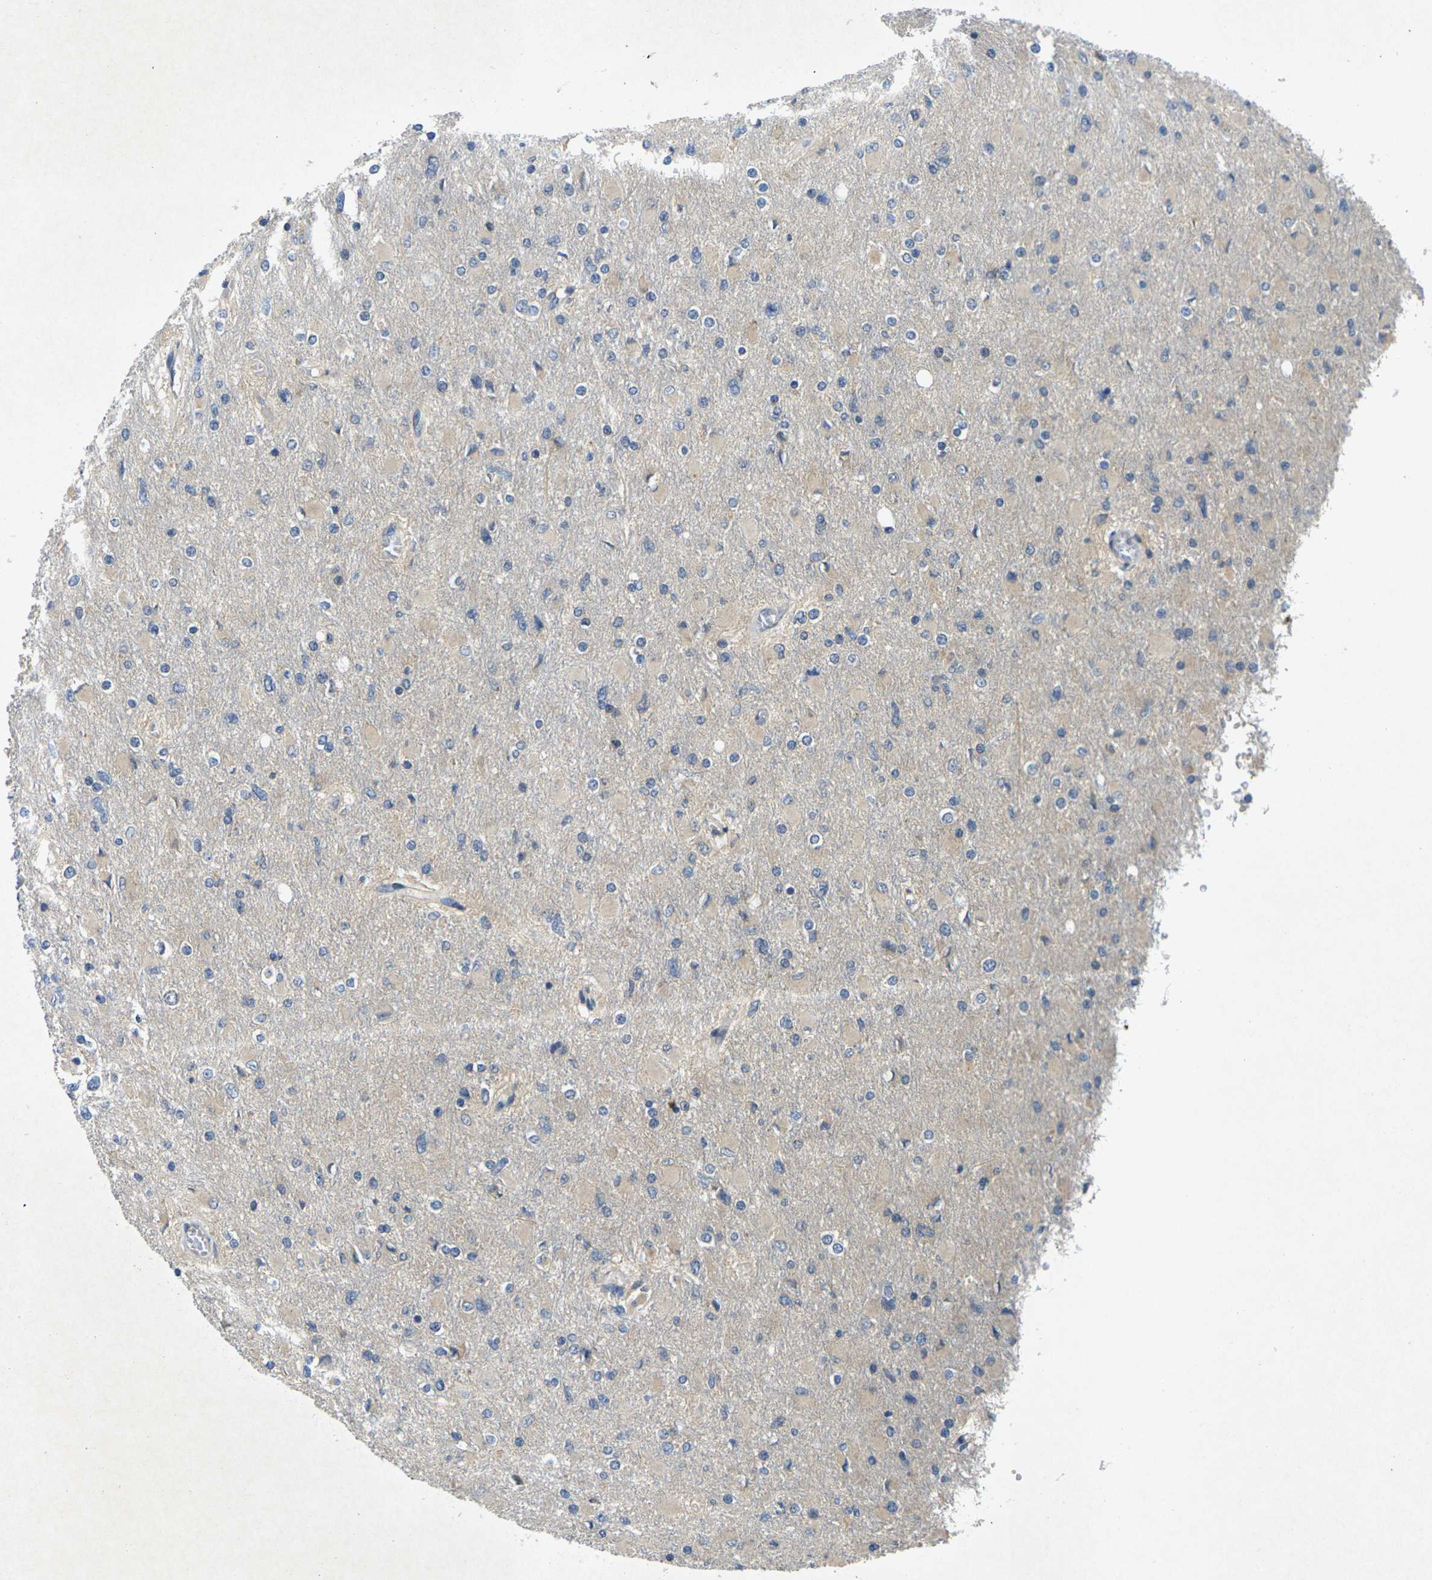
{"staining": {"intensity": "negative", "quantity": "none", "location": "none"}, "tissue": "glioma", "cell_type": "Tumor cells", "image_type": "cancer", "snomed": [{"axis": "morphology", "description": "Glioma, malignant, High grade"}, {"axis": "topography", "description": "Cerebral cortex"}], "caption": "This is an IHC micrograph of malignant glioma (high-grade). There is no staining in tumor cells.", "gene": "KIF1B", "patient": {"sex": "female", "age": 36}}